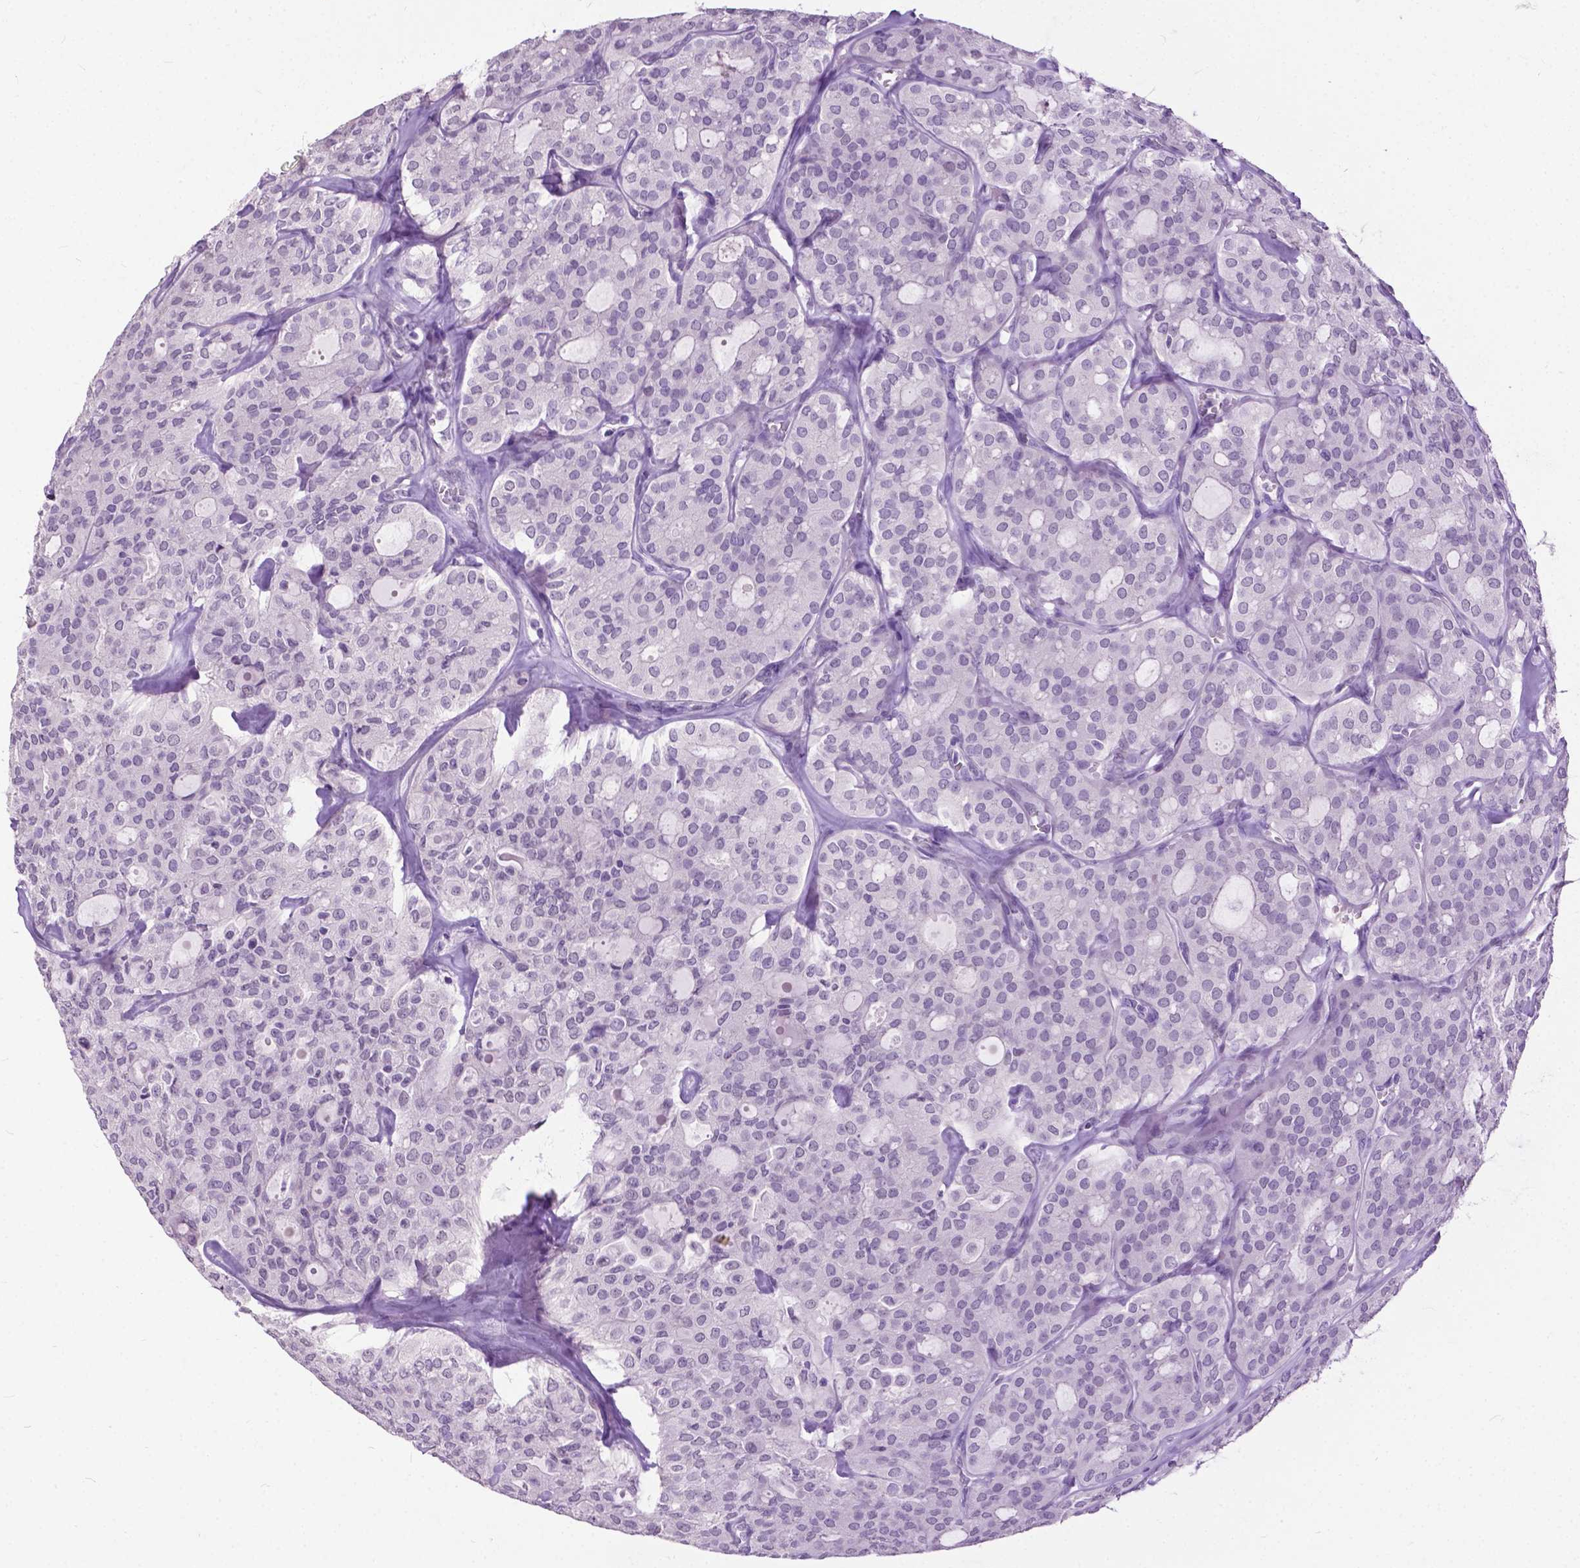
{"staining": {"intensity": "negative", "quantity": "none", "location": "none"}, "tissue": "thyroid cancer", "cell_type": "Tumor cells", "image_type": "cancer", "snomed": [{"axis": "morphology", "description": "Follicular adenoma carcinoma, NOS"}, {"axis": "topography", "description": "Thyroid gland"}], "caption": "High power microscopy histopathology image of an immunohistochemistry (IHC) micrograph of thyroid cancer, revealing no significant expression in tumor cells.", "gene": "GPR37L1", "patient": {"sex": "male", "age": 75}}